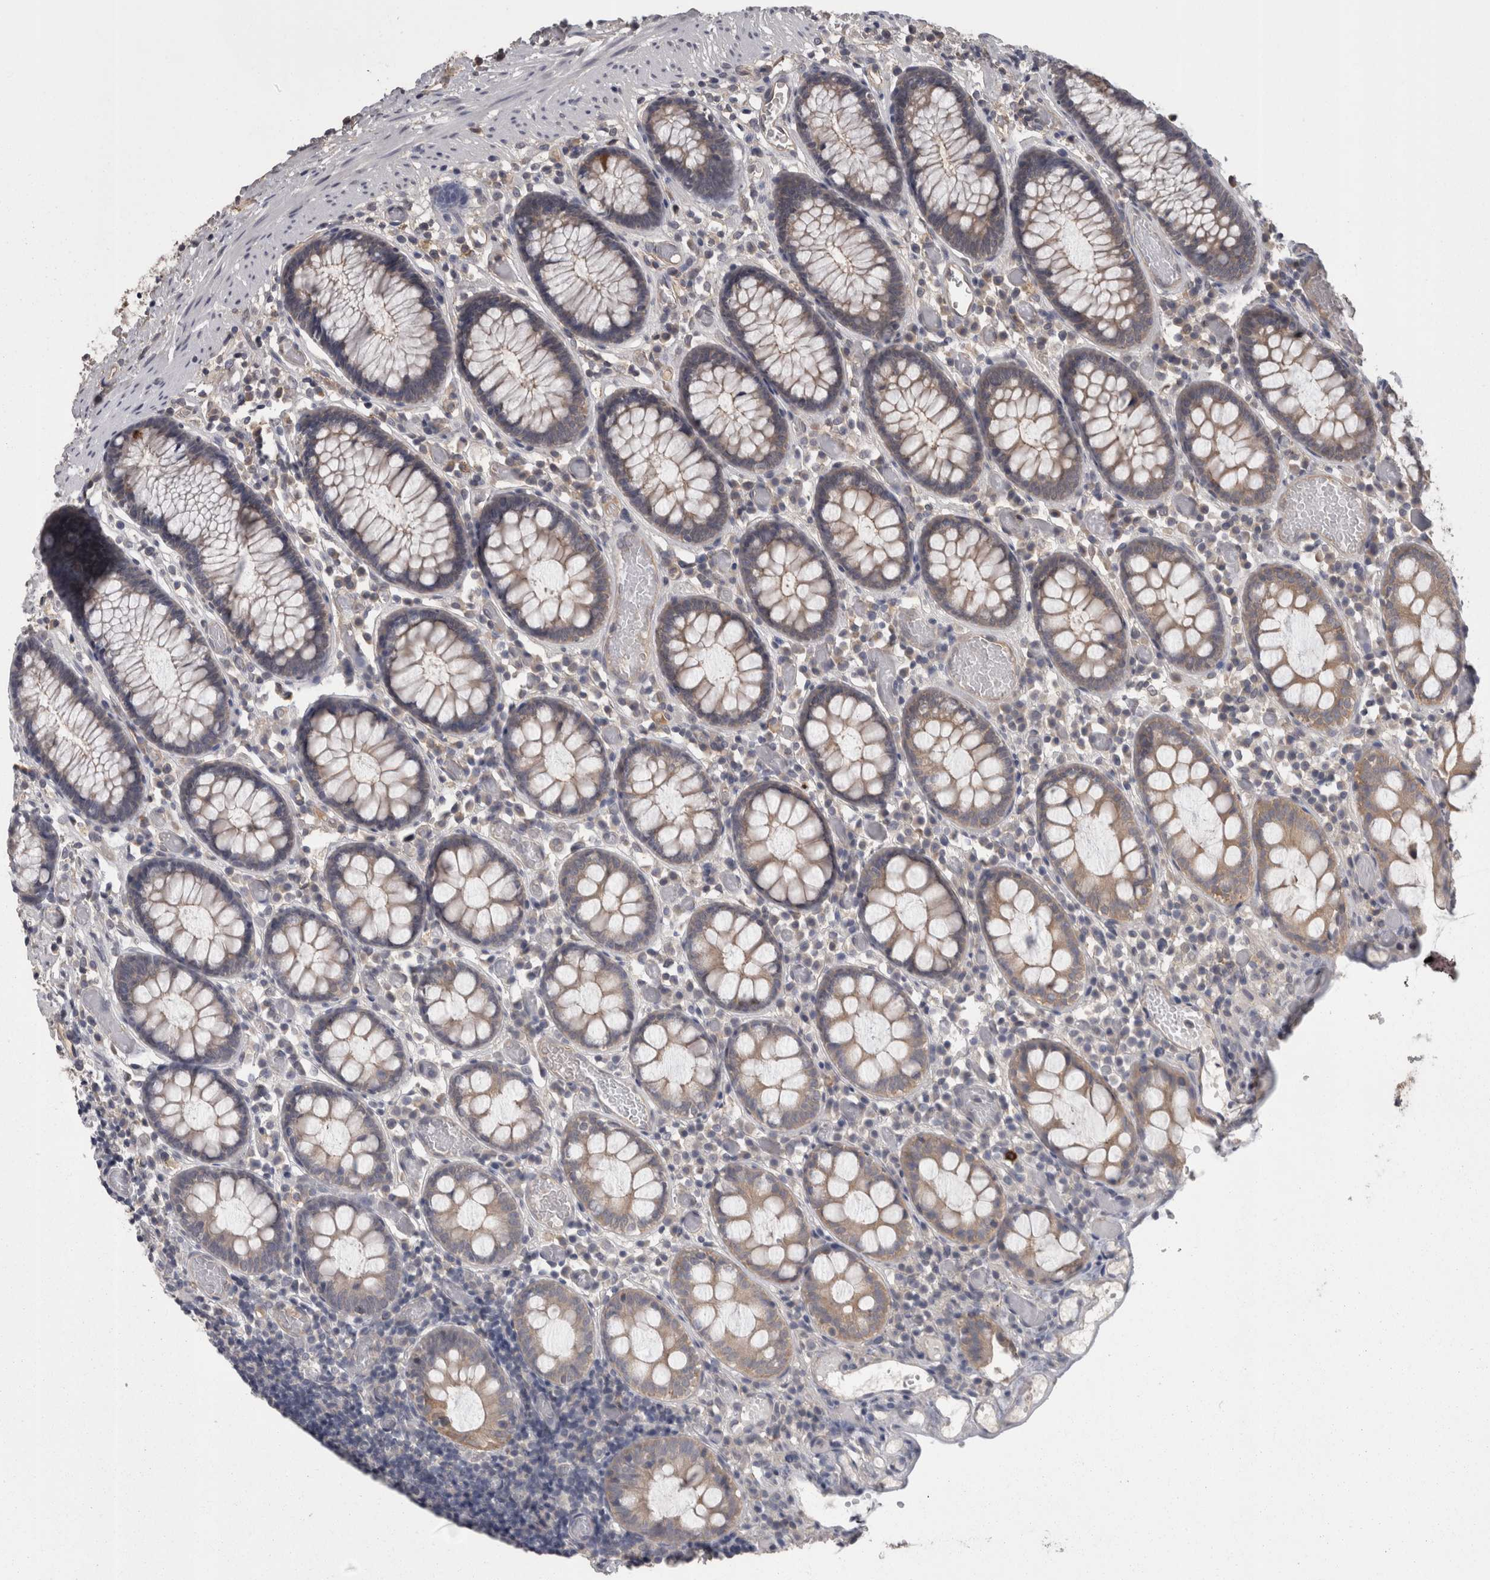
{"staining": {"intensity": "moderate", "quantity": ">75%", "location": "cytoplasmic/membranous"}, "tissue": "colon", "cell_type": "Endothelial cells", "image_type": "normal", "snomed": [{"axis": "morphology", "description": "Normal tissue, NOS"}, {"axis": "topography", "description": "Colon"}], "caption": "Immunohistochemical staining of normal human colon reveals >75% levels of moderate cytoplasmic/membranous protein expression in about >75% of endothelial cells. (DAB (3,3'-diaminobenzidine) IHC with brightfield microscopy, high magnification).", "gene": "PON3", "patient": {"sex": "male", "age": 14}}